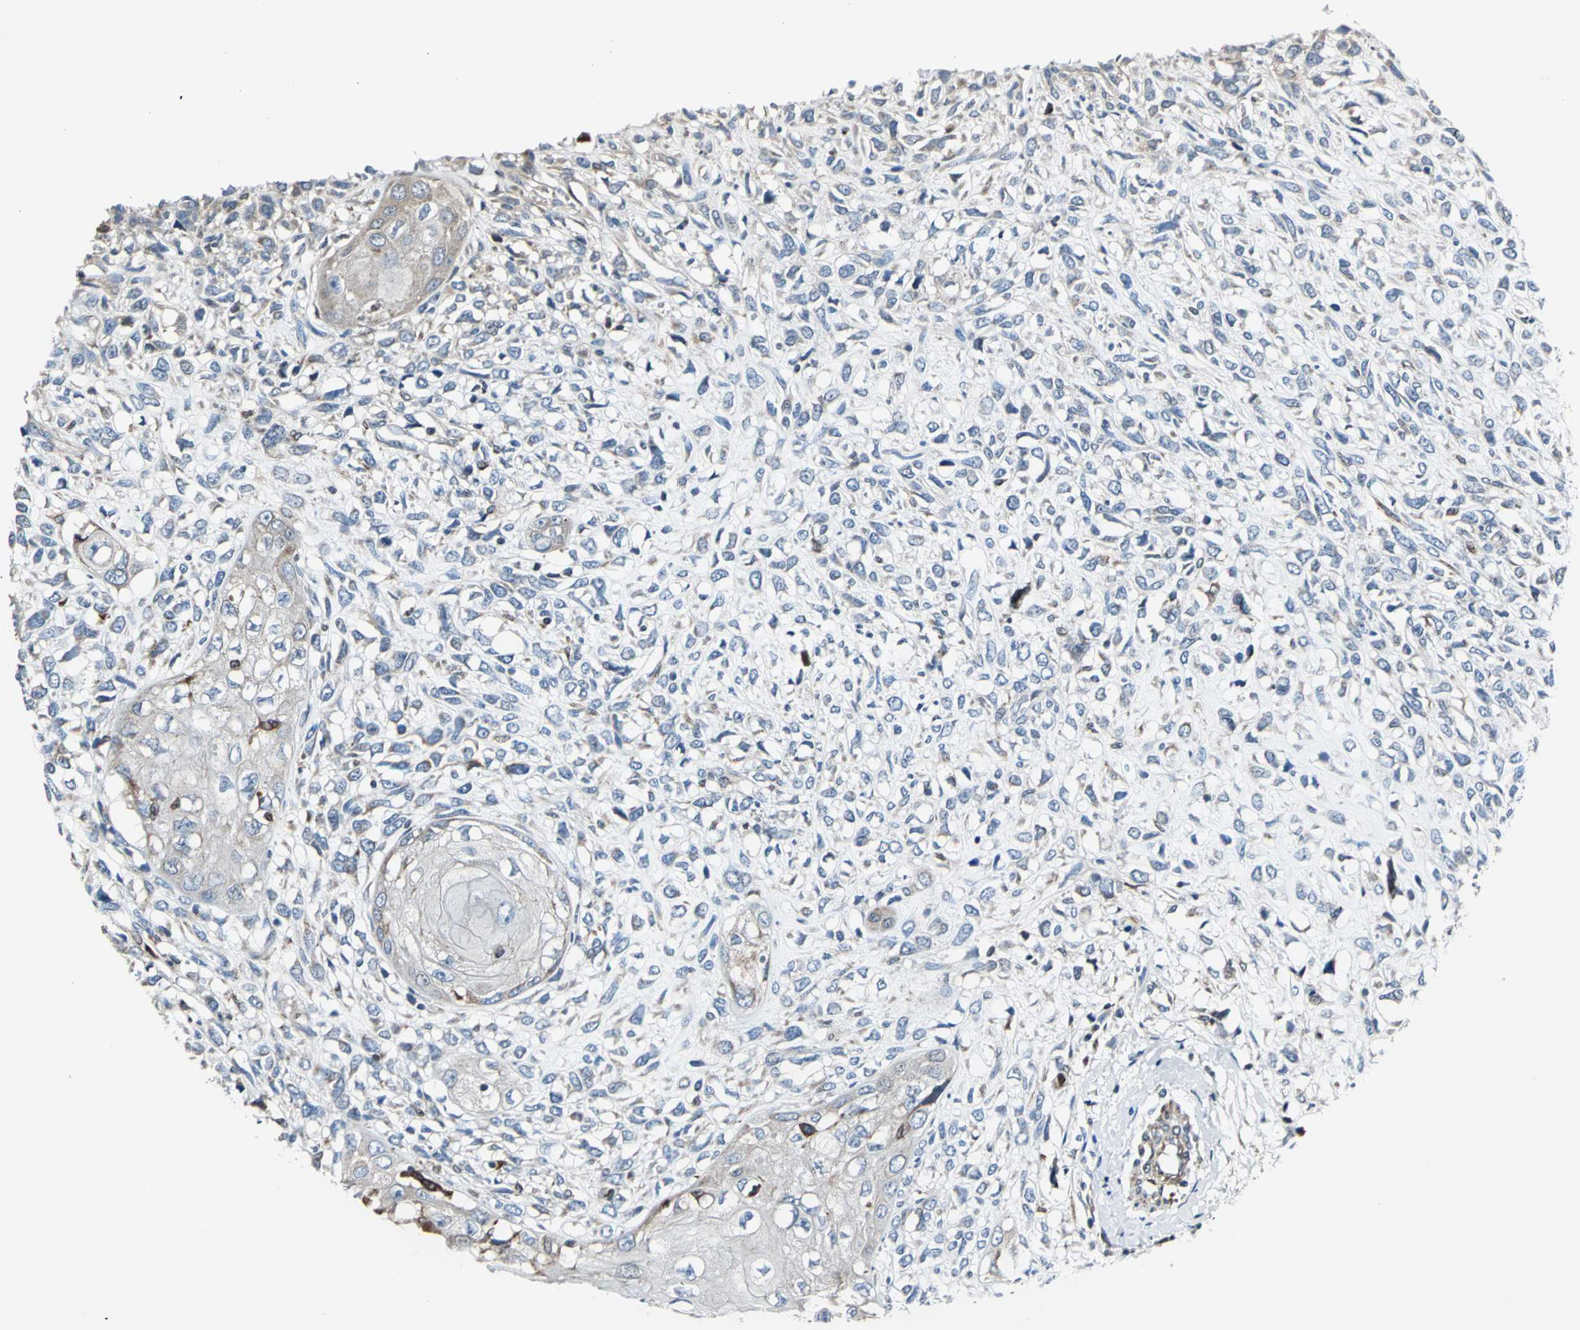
{"staining": {"intensity": "weak", "quantity": "25%-75%", "location": "cytoplasmic/membranous"}, "tissue": "head and neck cancer", "cell_type": "Tumor cells", "image_type": "cancer", "snomed": [{"axis": "morphology", "description": "Necrosis, NOS"}, {"axis": "morphology", "description": "Neoplasm, malignant, NOS"}, {"axis": "topography", "description": "Salivary gland"}, {"axis": "topography", "description": "Head-Neck"}], "caption": "Immunohistochemistry (IHC) histopathology image of human head and neck cancer stained for a protein (brown), which shows low levels of weak cytoplasmic/membranous staining in approximately 25%-75% of tumor cells.", "gene": "HTATIP2", "patient": {"sex": "male", "age": 43}}